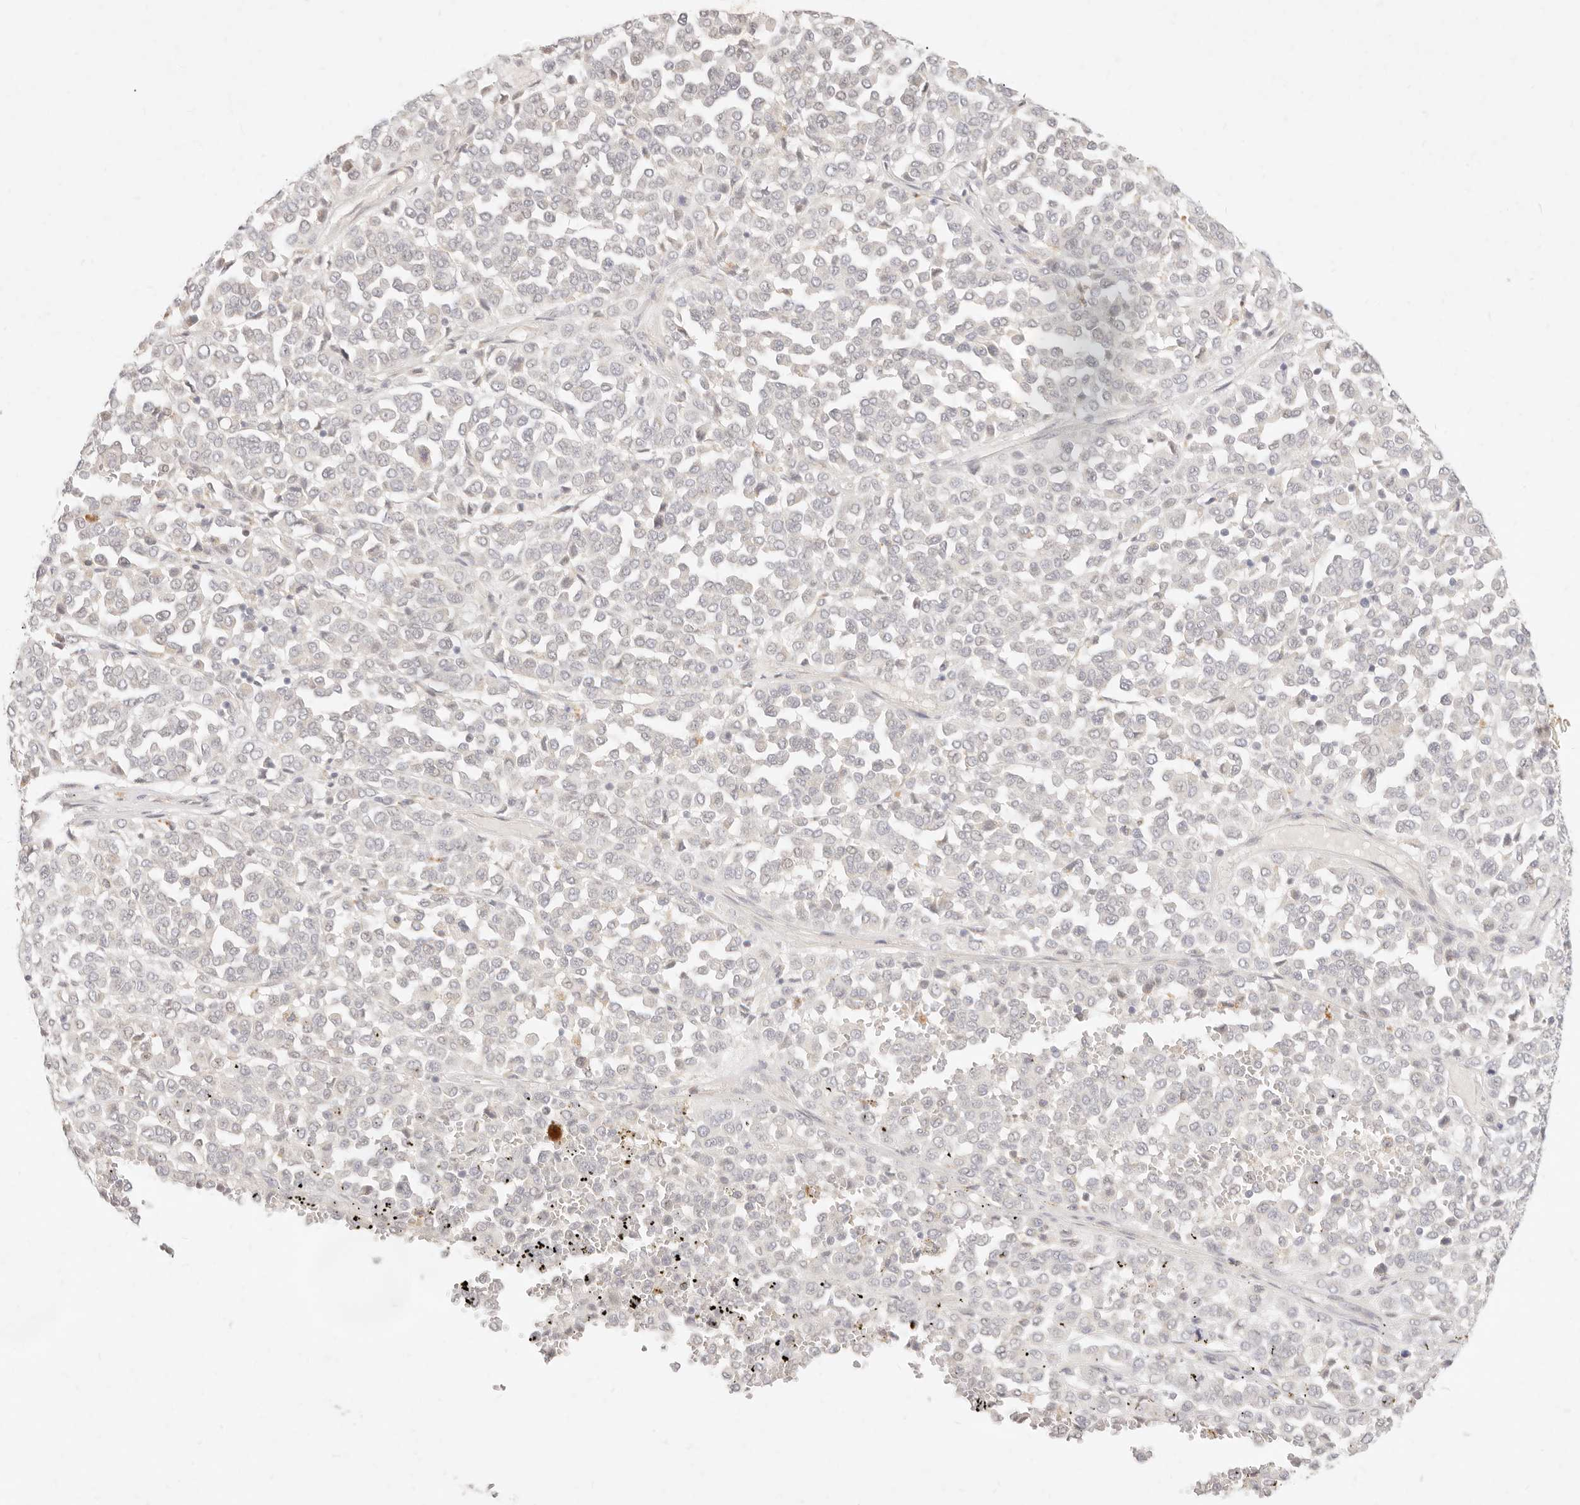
{"staining": {"intensity": "negative", "quantity": "none", "location": "none"}, "tissue": "melanoma", "cell_type": "Tumor cells", "image_type": "cancer", "snomed": [{"axis": "morphology", "description": "Malignant melanoma, Metastatic site"}, {"axis": "topography", "description": "Pancreas"}], "caption": "This is a micrograph of IHC staining of malignant melanoma (metastatic site), which shows no staining in tumor cells.", "gene": "ASCL3", "patient": {"sex": "female", "age": 30}}